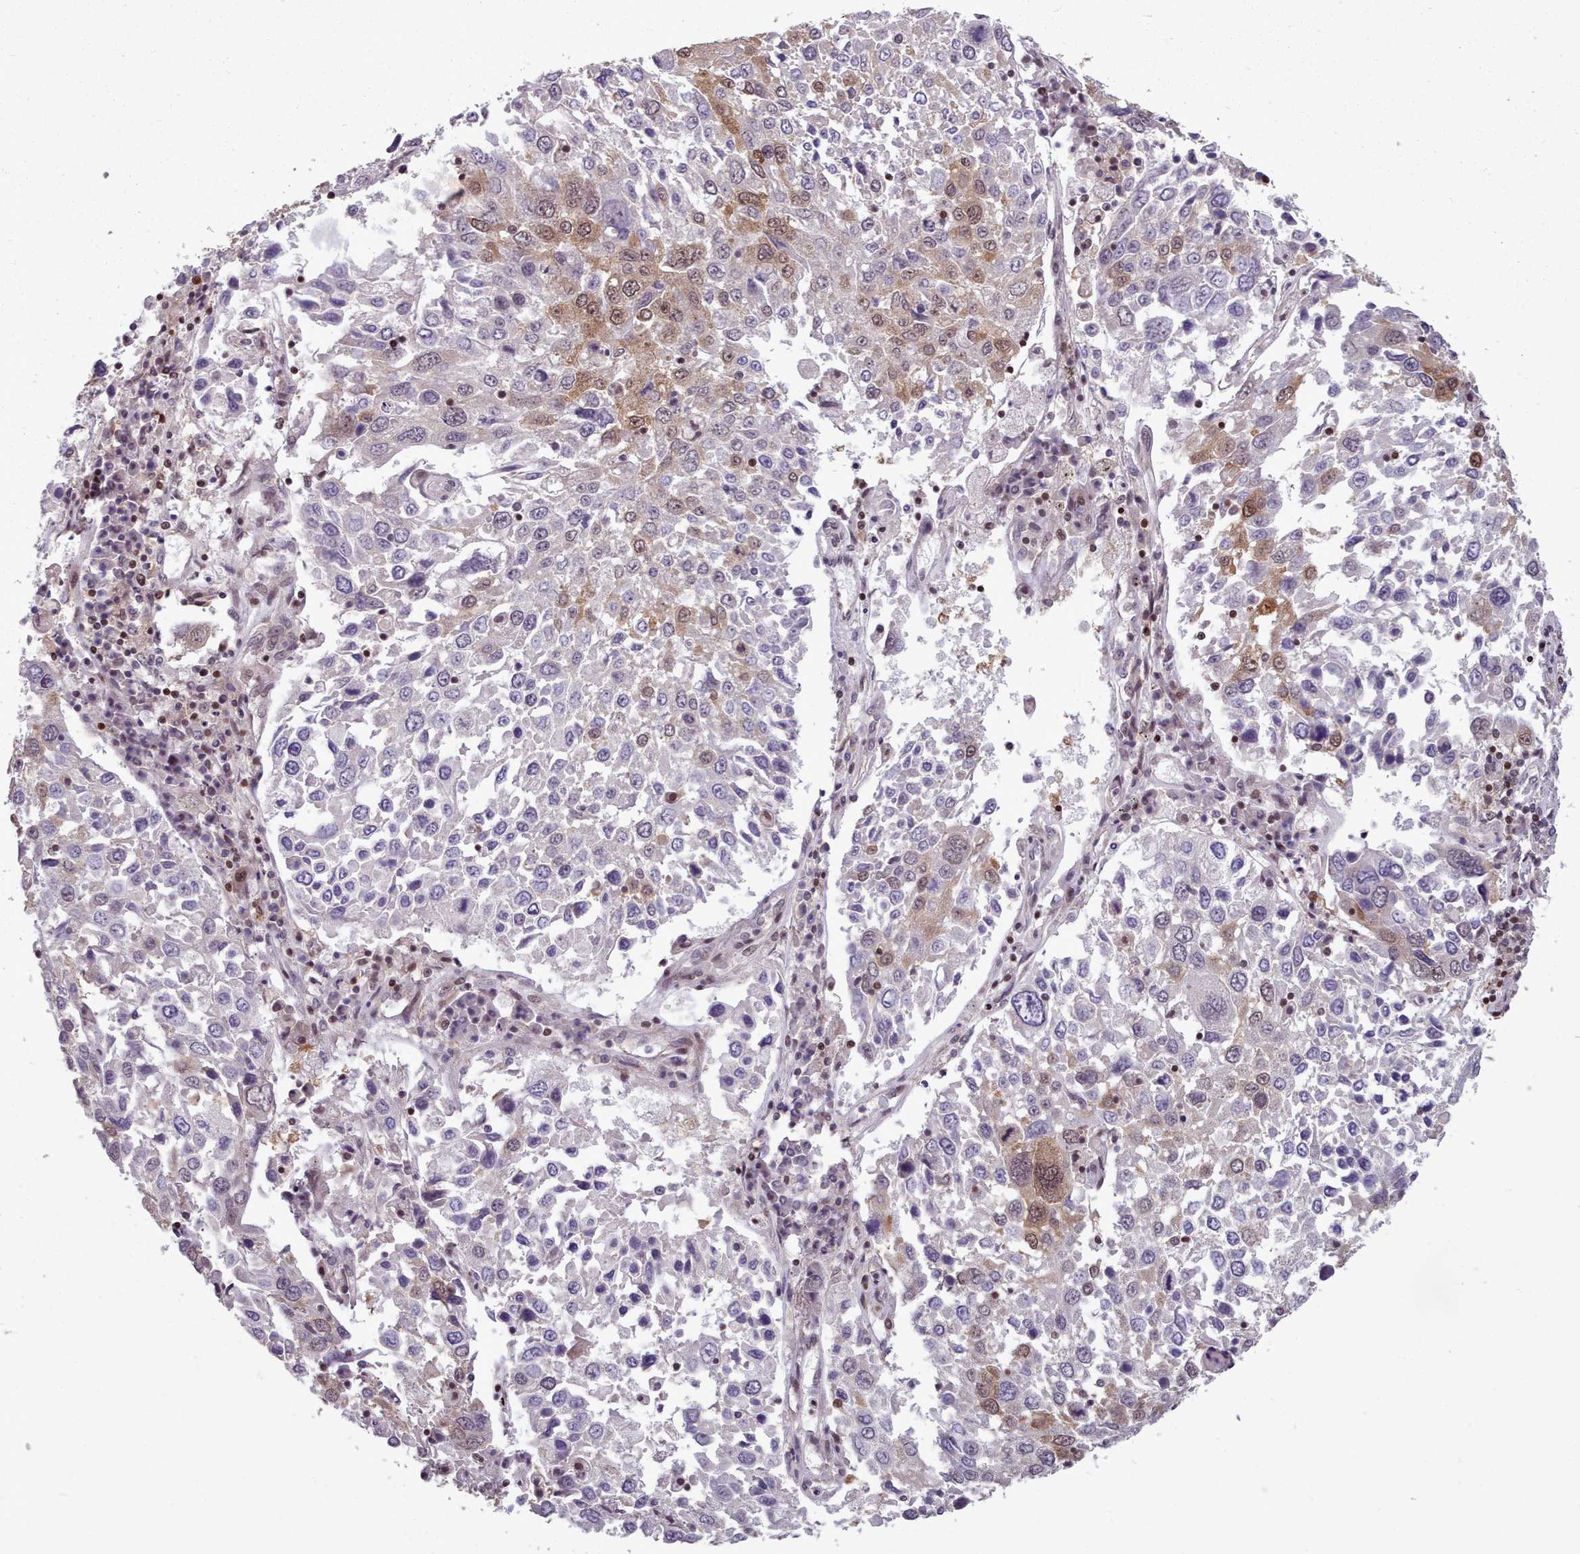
{"staining": {"intensity": "weak", "quantity": "<25%", "location": "cytoplasmic/membranous,nuclear"}, "tissue": "lung cancer", "cell_type": "Tumor cells", "image_type": "cancer", "snomed": [{"axis": "morphology", "description": "Squamous cell carcinoma, NOS"}, {"axis": "topography", "description": "Lung"}], "caption": "High power microscopy image of an immunohistochemistry (IHC) image of squamous cell carcinoma (lung), revealing no significant staining in tumor cells.", "gene": "ENSA", "patient": {"sex": "male", "age": 65}}